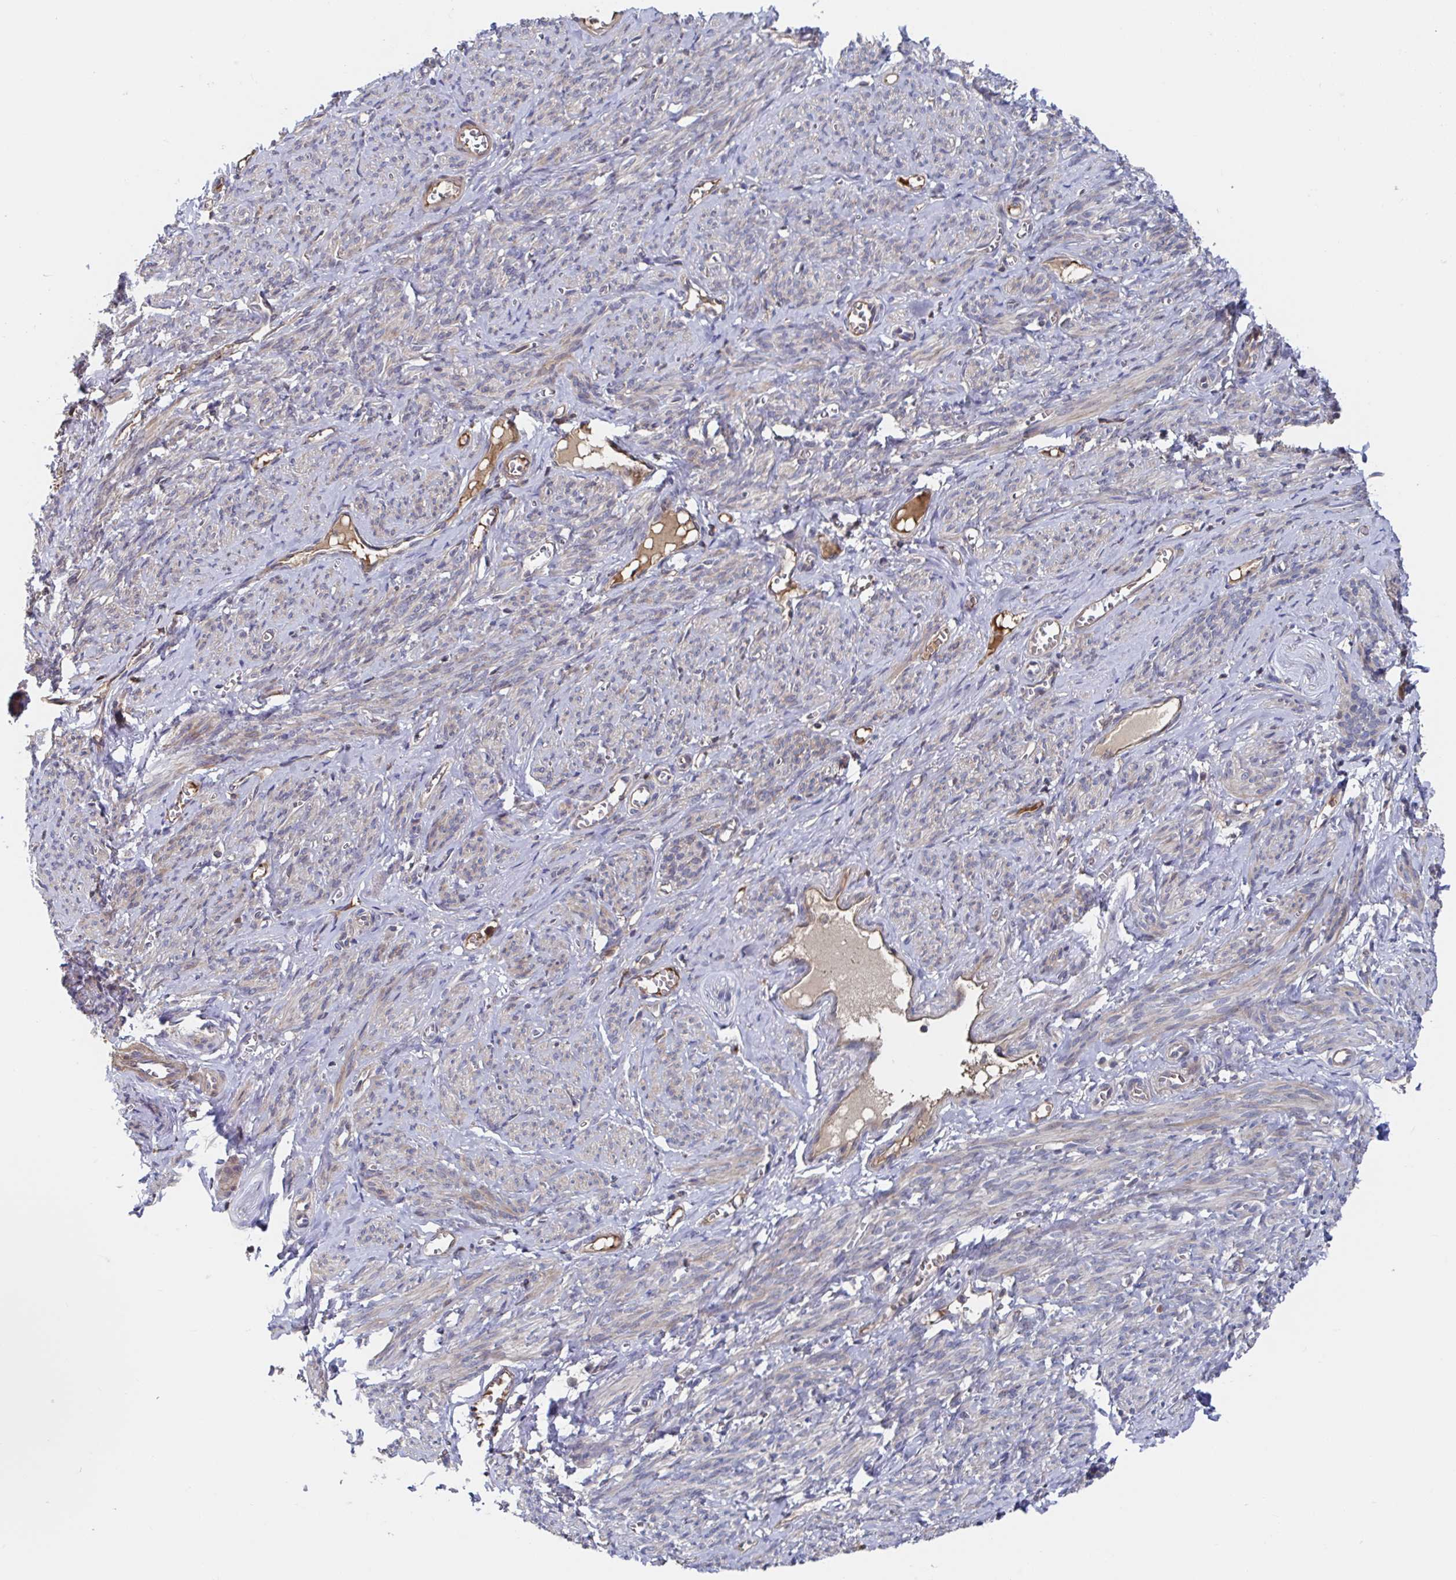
{"staining": {"intensity": "moderate", "quantity": "25%-75%", "location": "cytoplasmic/membranous"}, "tissue": "smooth muscle", "cell_type": "Smooth muscle cells", "image_type": "normal", "snomed": [{"axis": "morphology", "description": "Normal tissue, NOS"}, {"axis": "topography", "description": "Smooth muscle"}], "caption": "Brown immunohistochemical staining in normal smooth muscle demonstrates moderate cytoplasmic/membranous positivity in about 25%-75% of smooth muscle cells.", "gene": "DHRS12", "patient": {"sex": "female", "age": 65}}